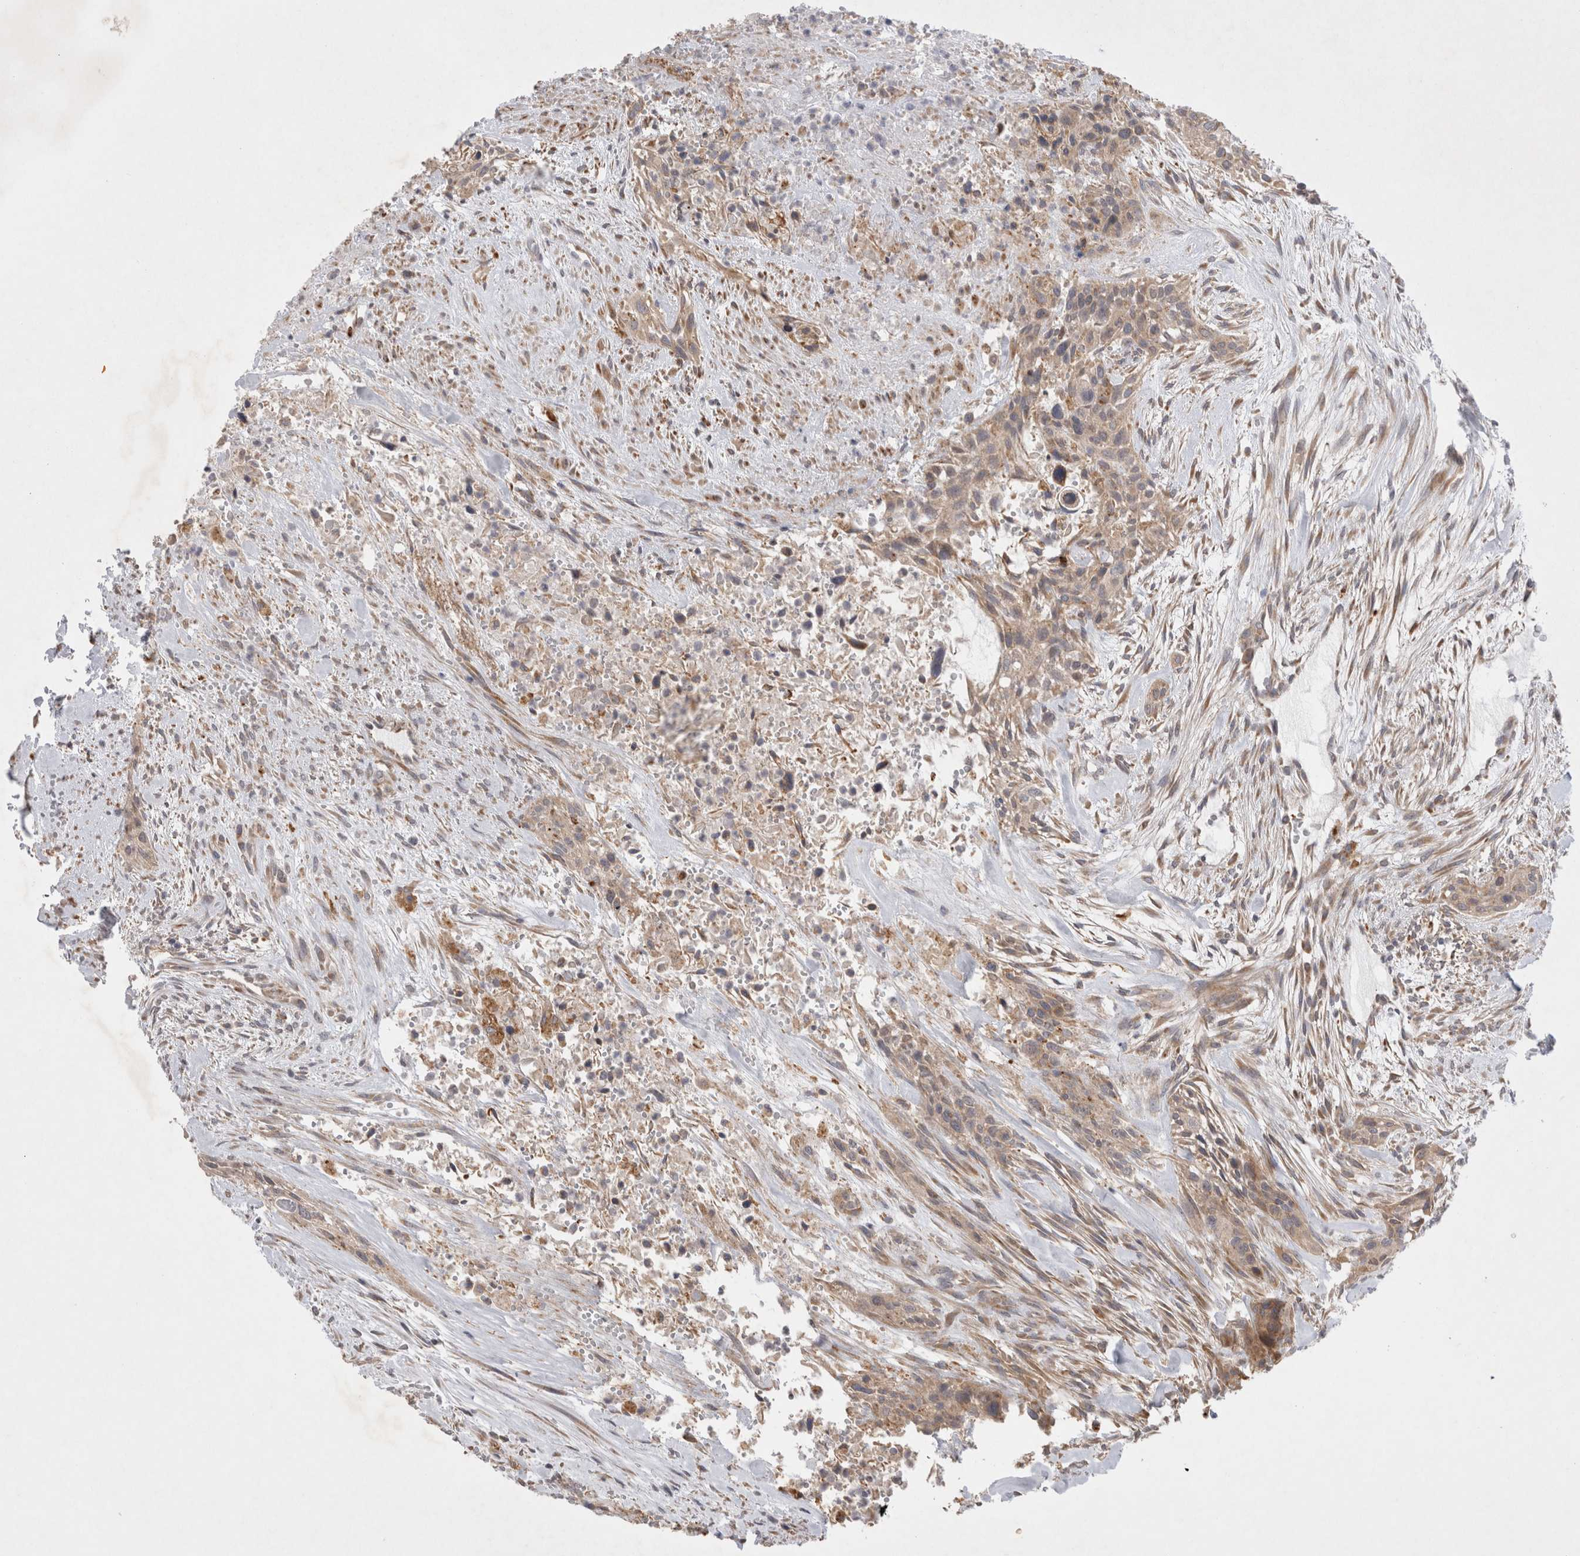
{"staining": {"intensity": "weak", "quantity": ">75%", "location": "cytoplasmic/membranous"}, "tissue": "urothelial cancer", "cell_type": "Tumor cells", "image_type": "cancer", "snomed": [{"axis": "morphology", "description": "Urothelial carcinoma, High grade"}, {"axis": "topography", "description": "Urinary bladder"}], "caption": "Immunohistochemical staining of human high-grade urothelial carcinoma demonstrates weak cytoplasmic/membranous protein expression in approximately >75% of tumor cells.", "gene": "NPC1", "patient": {"sex": "male", "age": 35}}